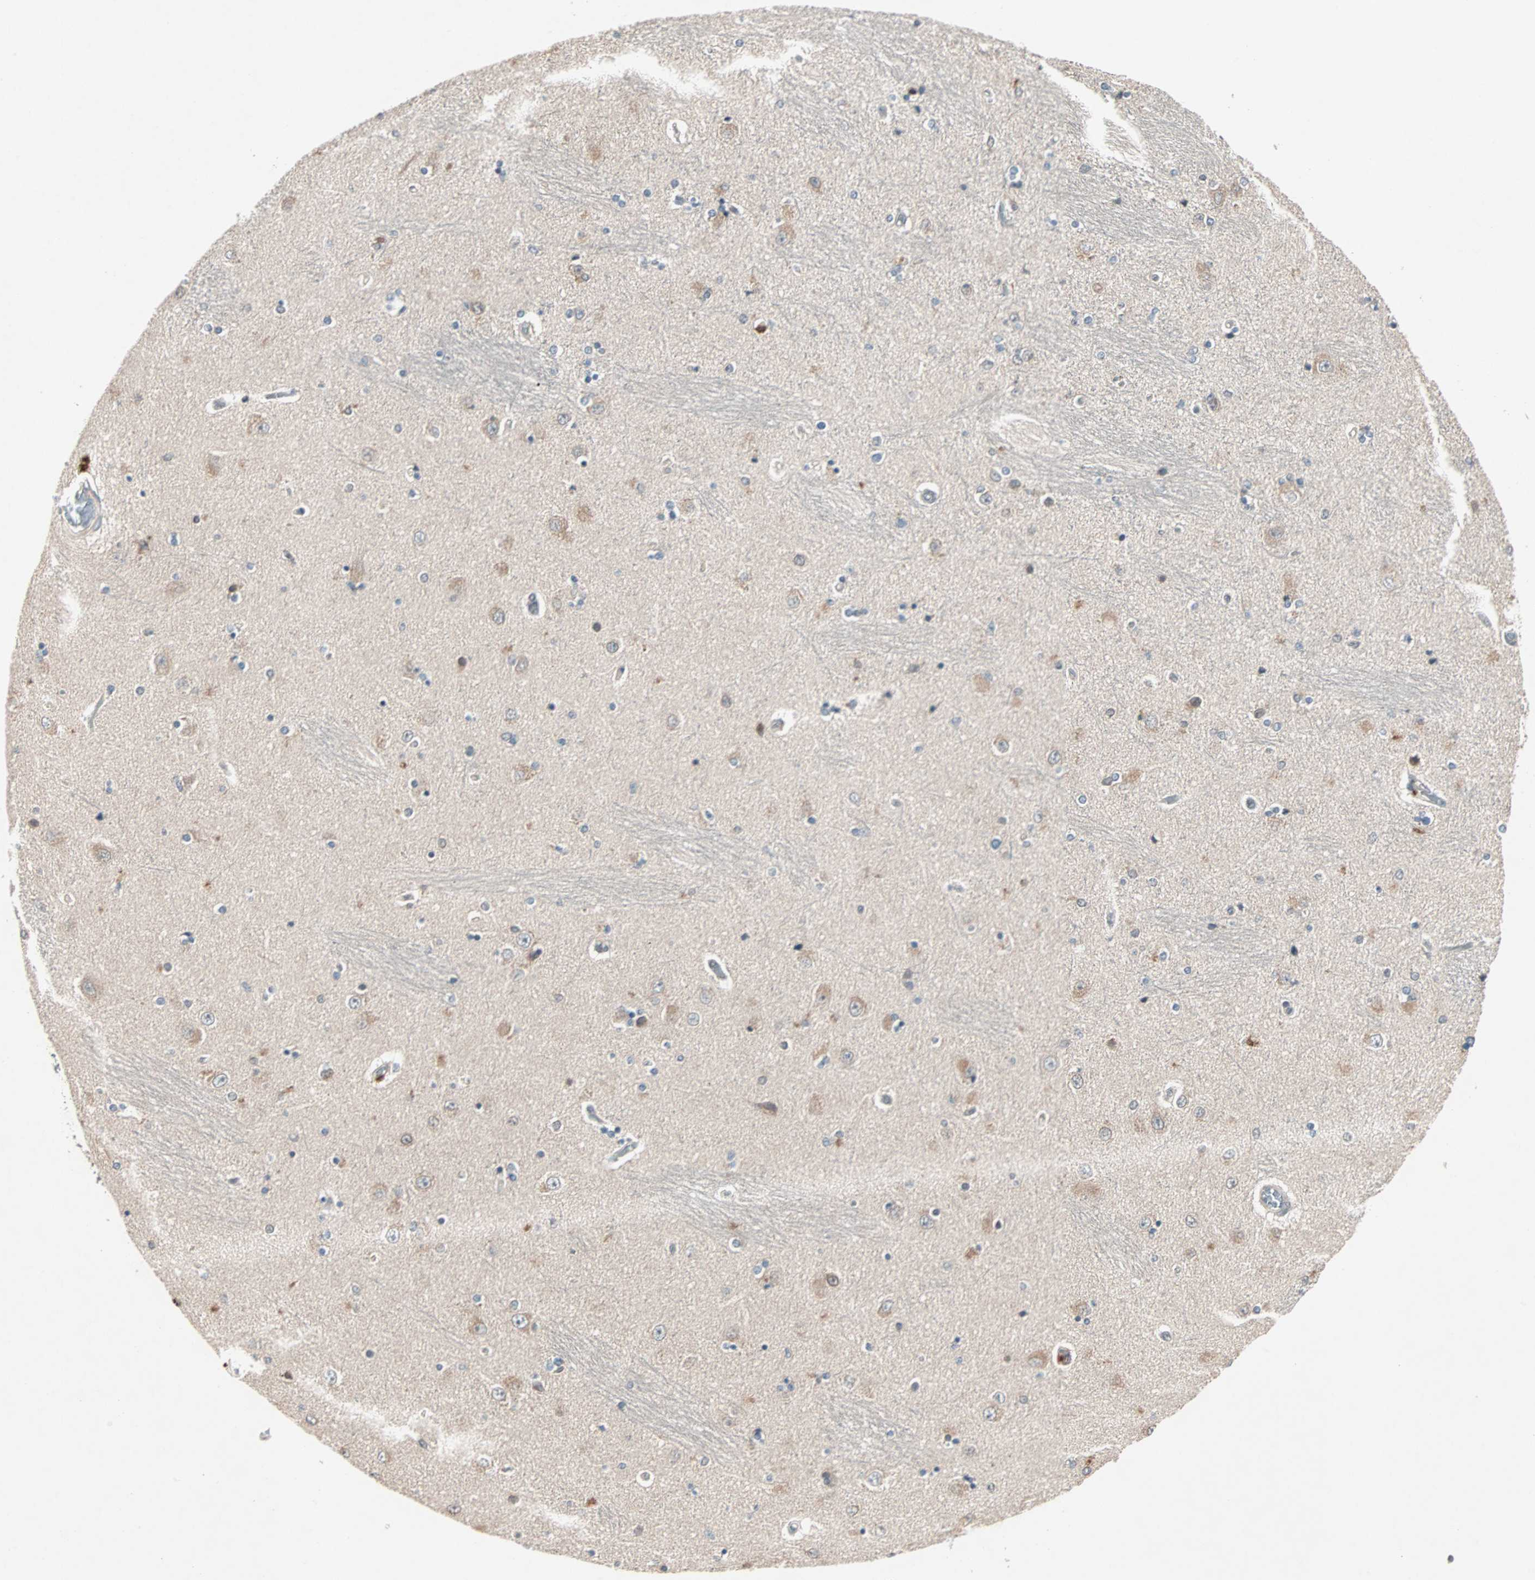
{"staining": {"intensity": "weak", "quantity": "25%-75%", "location": "cytoplasmic/membranous"}, "tissue": "hippocampus", "cell_type": "Glial cells", "image_type": "normal", "snomed": [{"axis": "morphology", "description": "Normal tissue, NOS"}, {"axis": "topography", "description": "Hippocampus"}], "caption": "IHC staining of normal hippocampus, which shows low levels of weak cytoplasmic/membranous expression in about 25%-75% of glial cells indicating weak cytoplasmic/membranous protein positivity. The staining was performed using DAB (brown) for protein detection and nuclei were counterstained in hematoxylin (blue).", "gene": "PGBD1", "patient": {"sex": "female", "age": 54}}